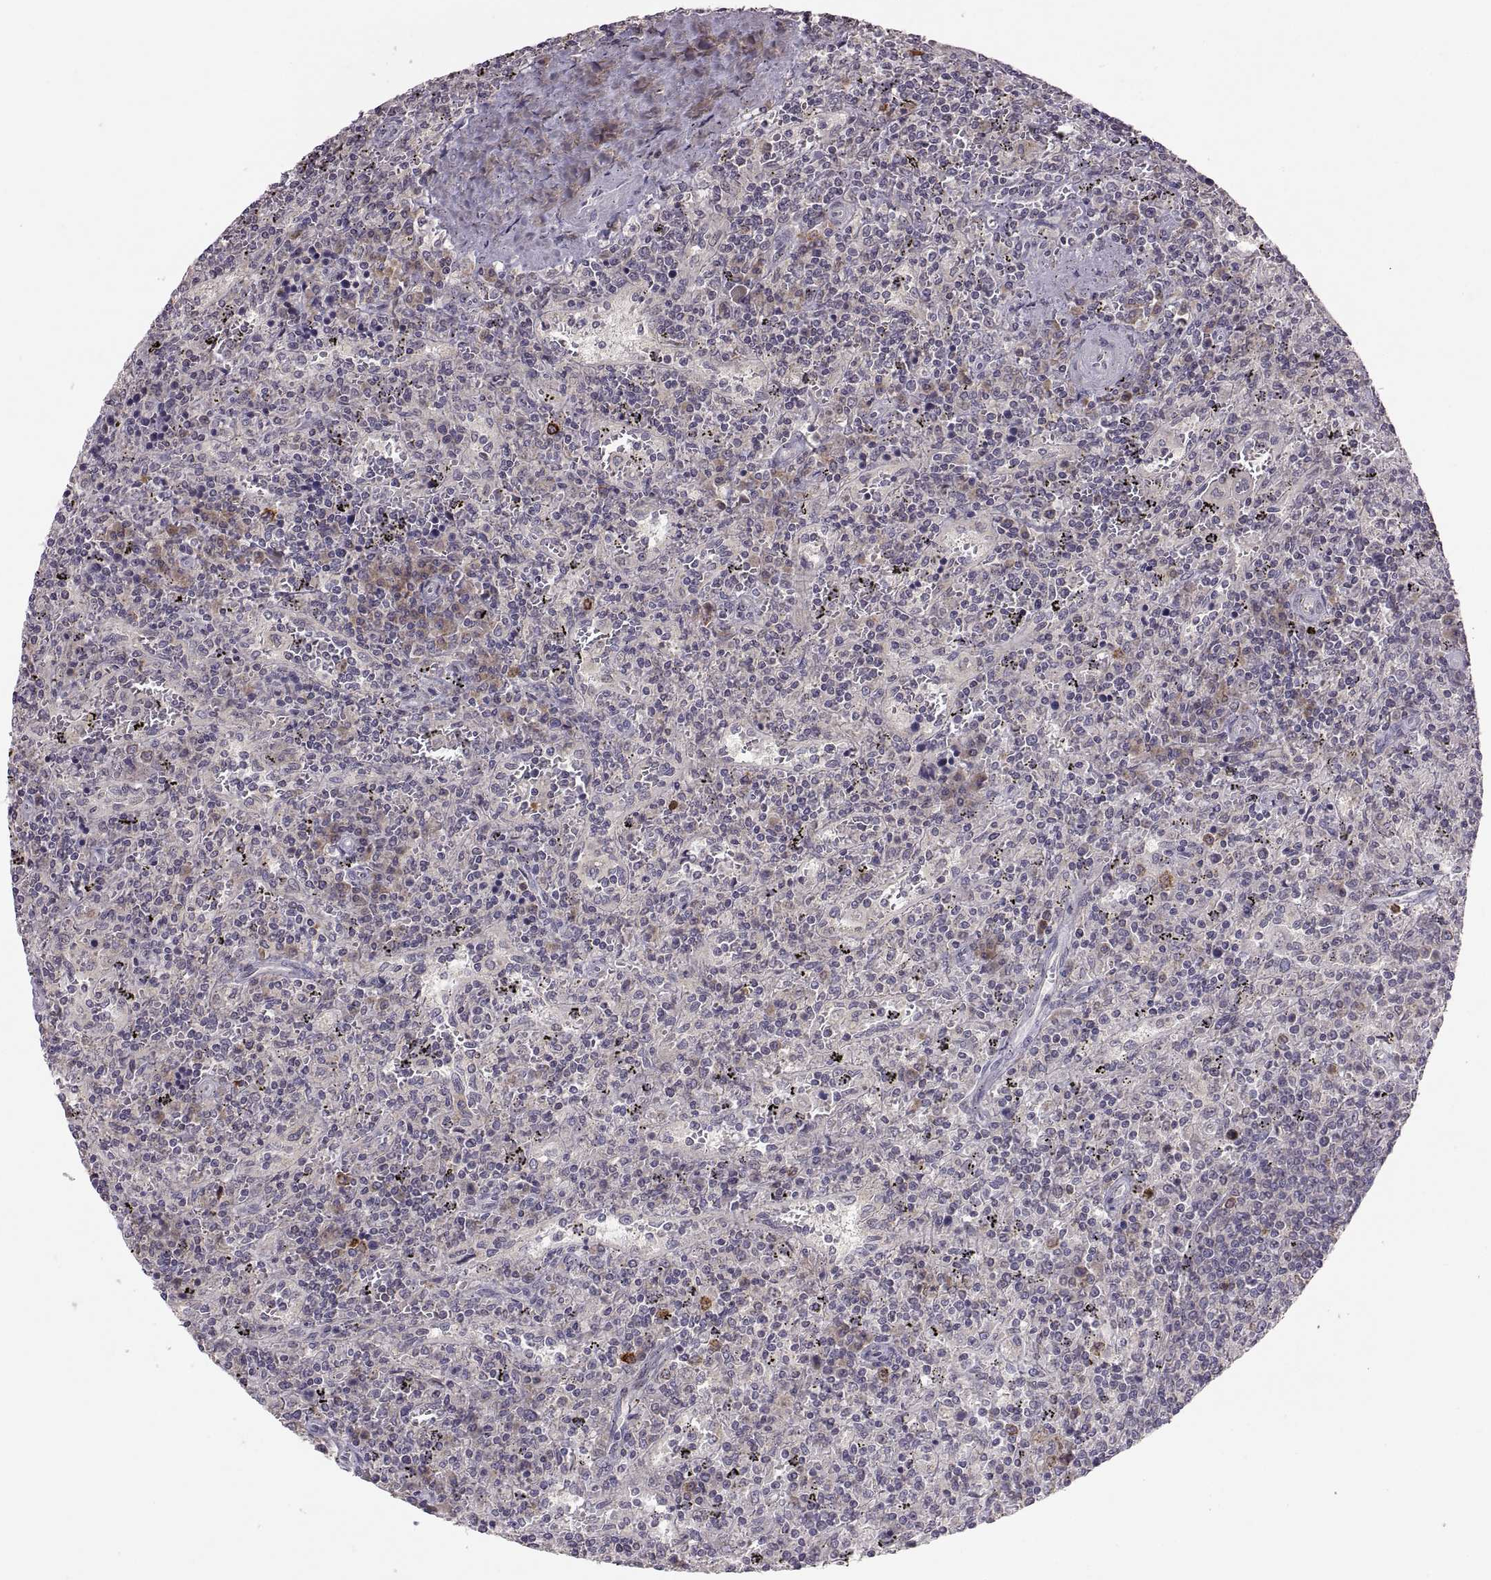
{"staining": {"intensity": "negative", "quantity": "none", "location": "none"}, "tissue": "lymphoma", "cell_type": "Tumor cells", "image_type": "cancer", "snomed": [{"axis": "morphology", "description": "Malignant lymphoma, non-Hodgkin's type, Low grade"}, {"axis": "topography", "description": "Spleen"}], "caption": "DAB immunohistochemical staining of lymphoma demonstrates no significant staining in tumor cells.", "gene": "HMGCR", "patient": {"sex": "male", "age": 62}}